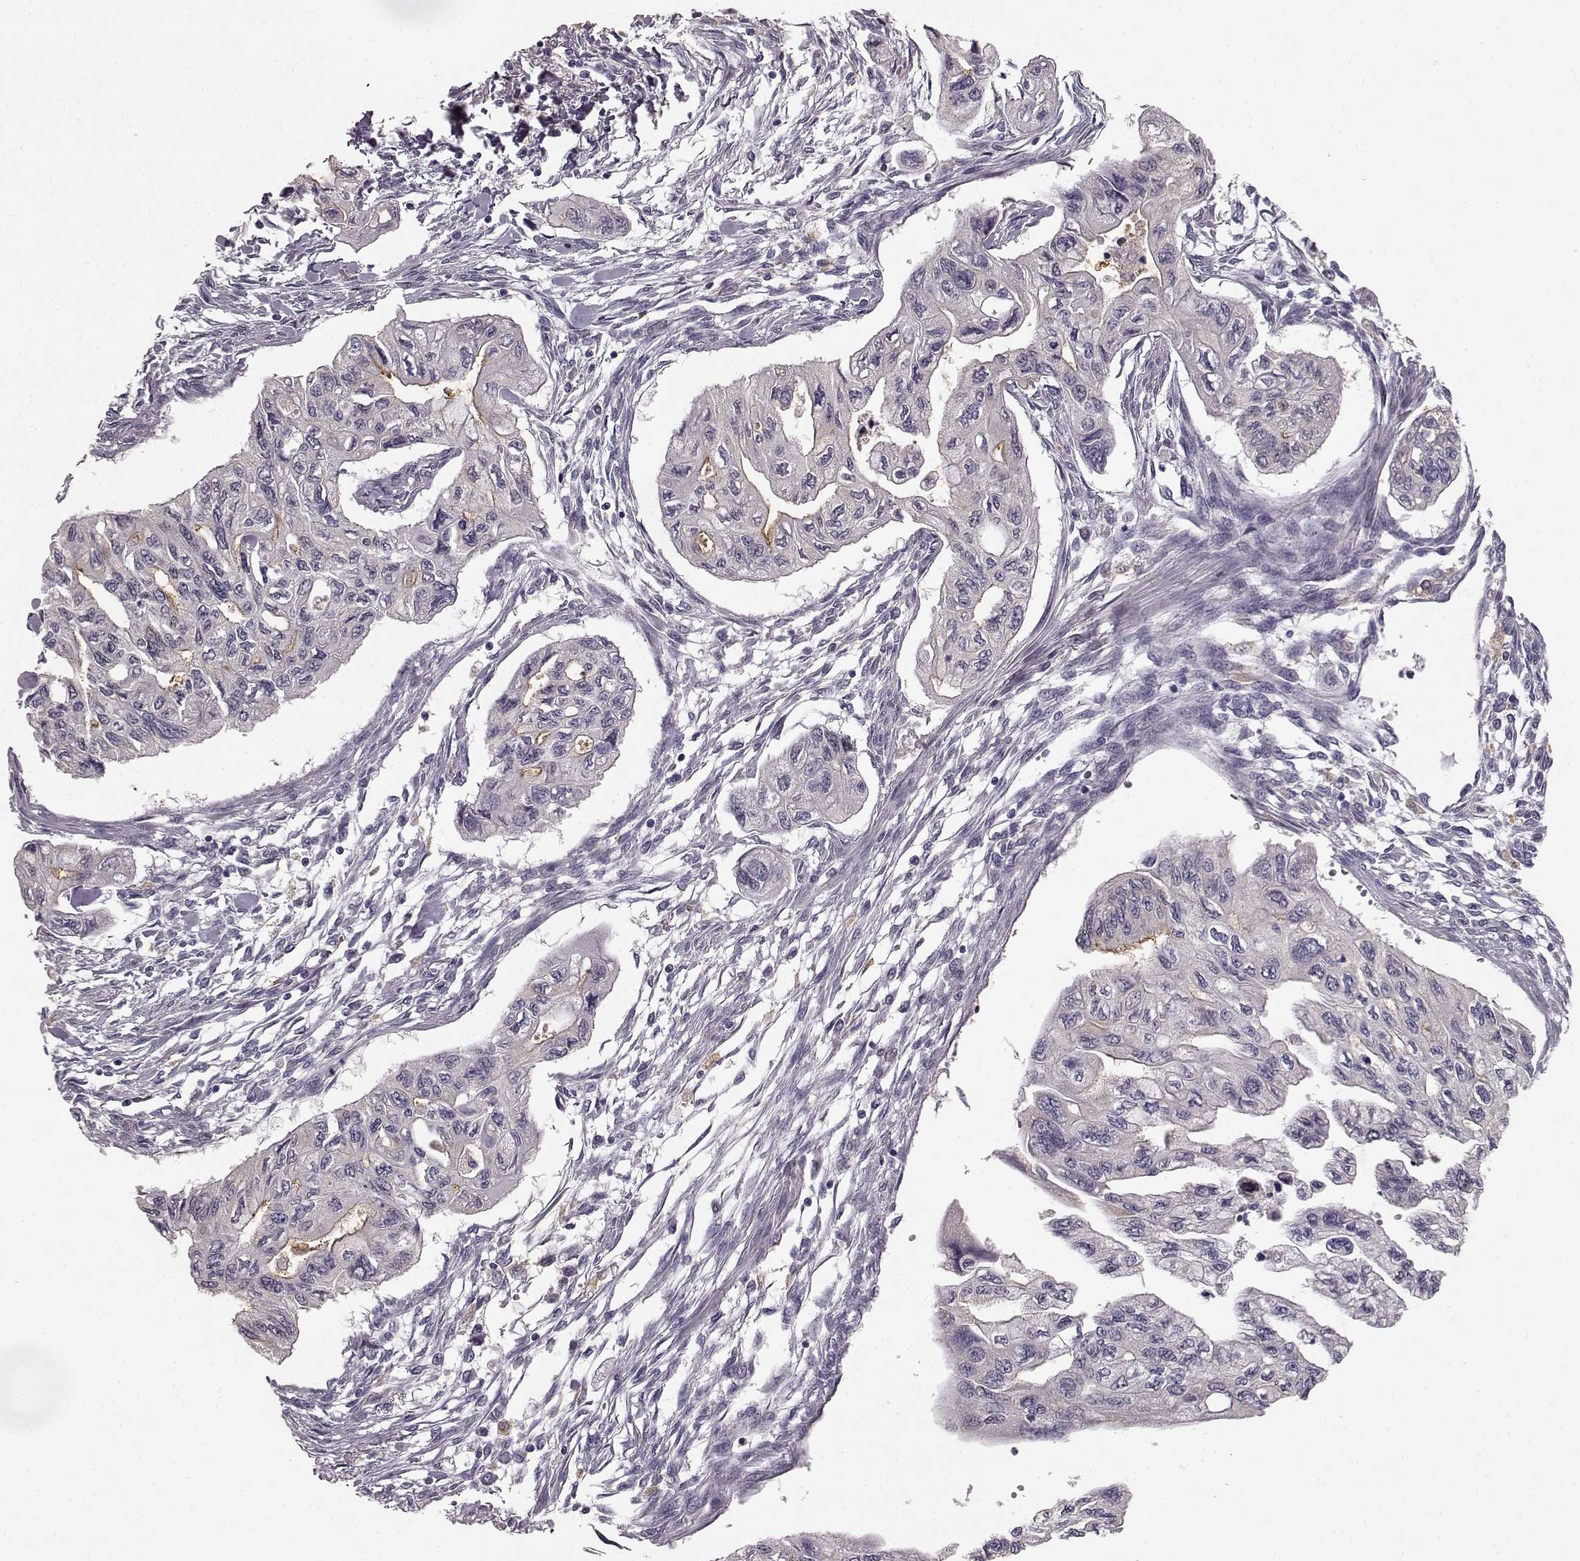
{"staining": {"intensity": "moderate", "quantity": "<25%", "location": "cytoplasmic/membranous"}, "tissue": "pancreatic cancer", "cell_type": "Tumor cells", "image_type": "cancer", "snomed": [{"axis": "morphology", "description": "Adenocarcinoma, NOS"}, {"axis": "topography", "description": "Pancreas"}], "caption": "Human pancreatic cancer stained with a brown dye displays moderate cytoplasmic/membranous positive expression in approximately <25% of tumor cells.", "gene": "GHR", "patient": {"sex": "female", "age": 76}}